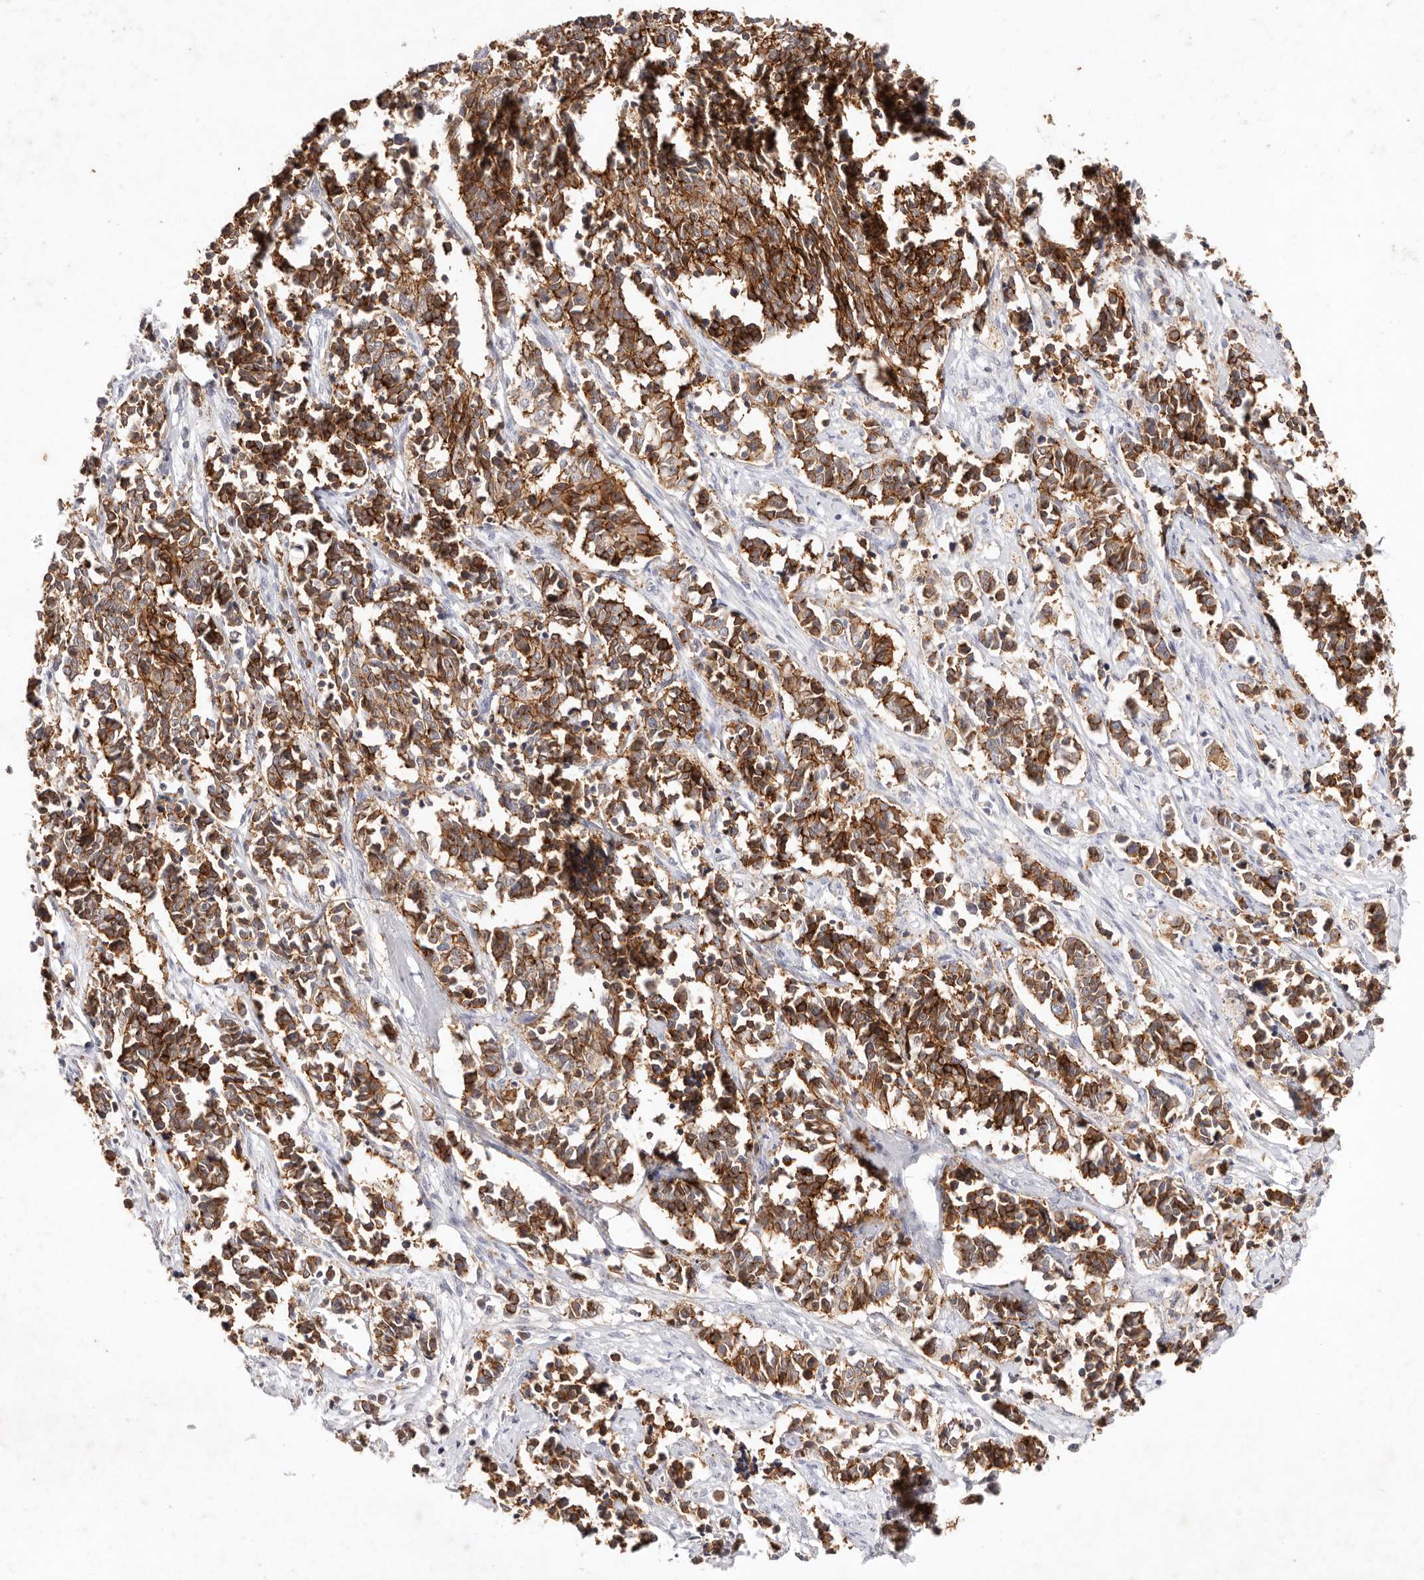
{"staining": {"intensity": "moderate", "quantity": ">75%", "location": "cytoplasmic/membranous"}, "tissue": "cervical cancer", "cell_type": "Tumor cells", "image_type": "cancer", "snomed": [{"axis": "morphology", "description": "Normal tissue, NOS"}, {"axis": "morphology", "description": "Squamous cell carcinoma, NOS"}, {"axis": "topography", "description": "Cervix"}], "caption": "An IHC image of neoplastic tissue is shown. Protein staining in brown shows moderate cytoplasmic/membranous positivity in squamous cell carcinoma (cervical) within tumor cells. The protein of interest is shown in brown color, while the nuclei are stained blue.", "gene": "CXADR", "patient": {"sex": "female", "age": 35}}